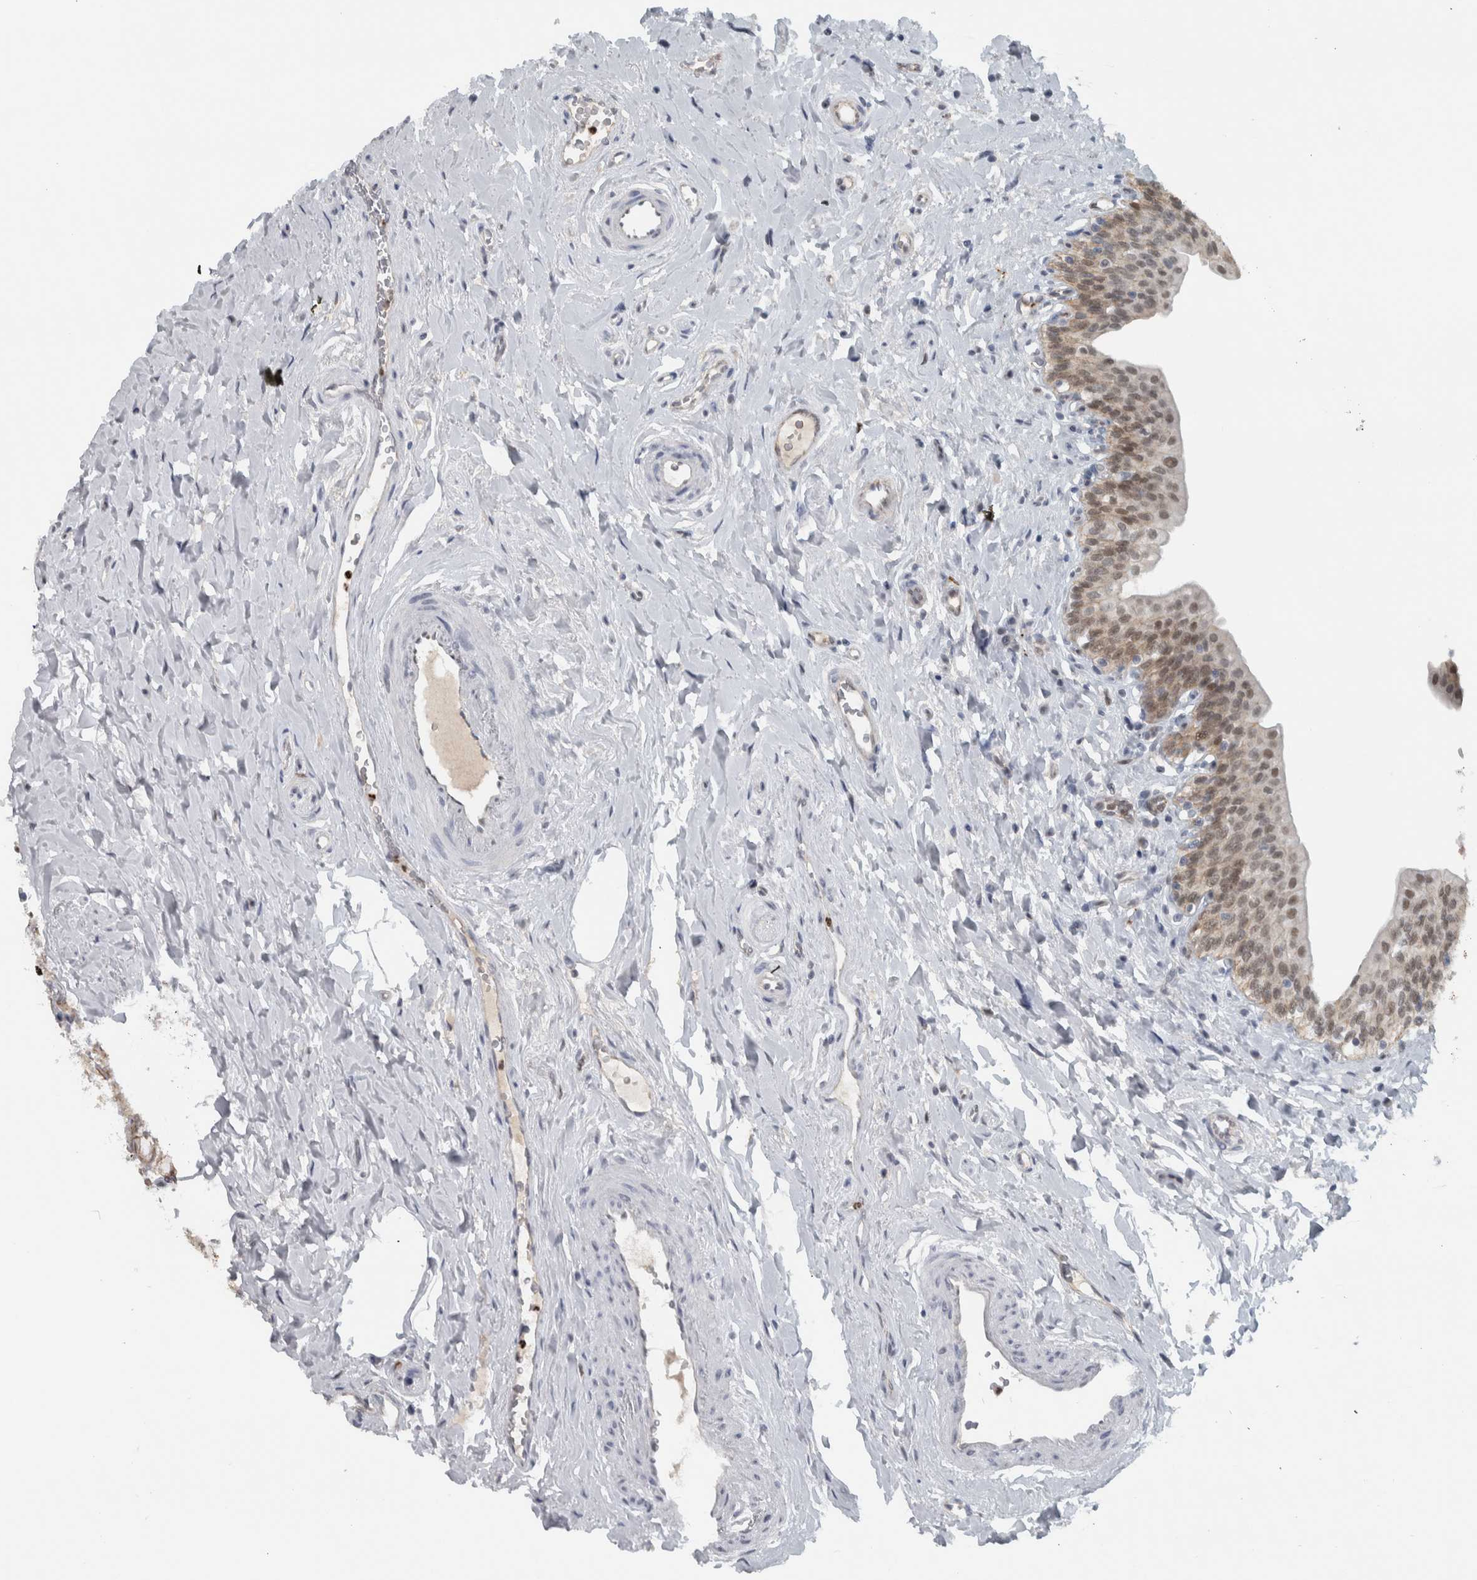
{"staining": {"intensity": "moderate", "quantity": ">75%", "location": "cytoplasmic/membranous,nuclear"}, "tissue": "urinary bladder", "cell_type": "Urothelial cells", "image_type": "normal", "snomed": [{"axis": "morphology", "description": "Normal tissue, NOS"}, {"axis": "topography", "description": "Urinary bladder"}], "caption": "The photomicrograph exhibits immunohistochemical staining of normal urinary bladder. There is moderate cytoplasmic/membranous,nuclear positivity is identified in about >75% of urothelial cells. (Brightfield microscopy of DAB IHC at high magnification).", "gene": "ADPRM", "patient": {"sex": "male", "age": 83}}